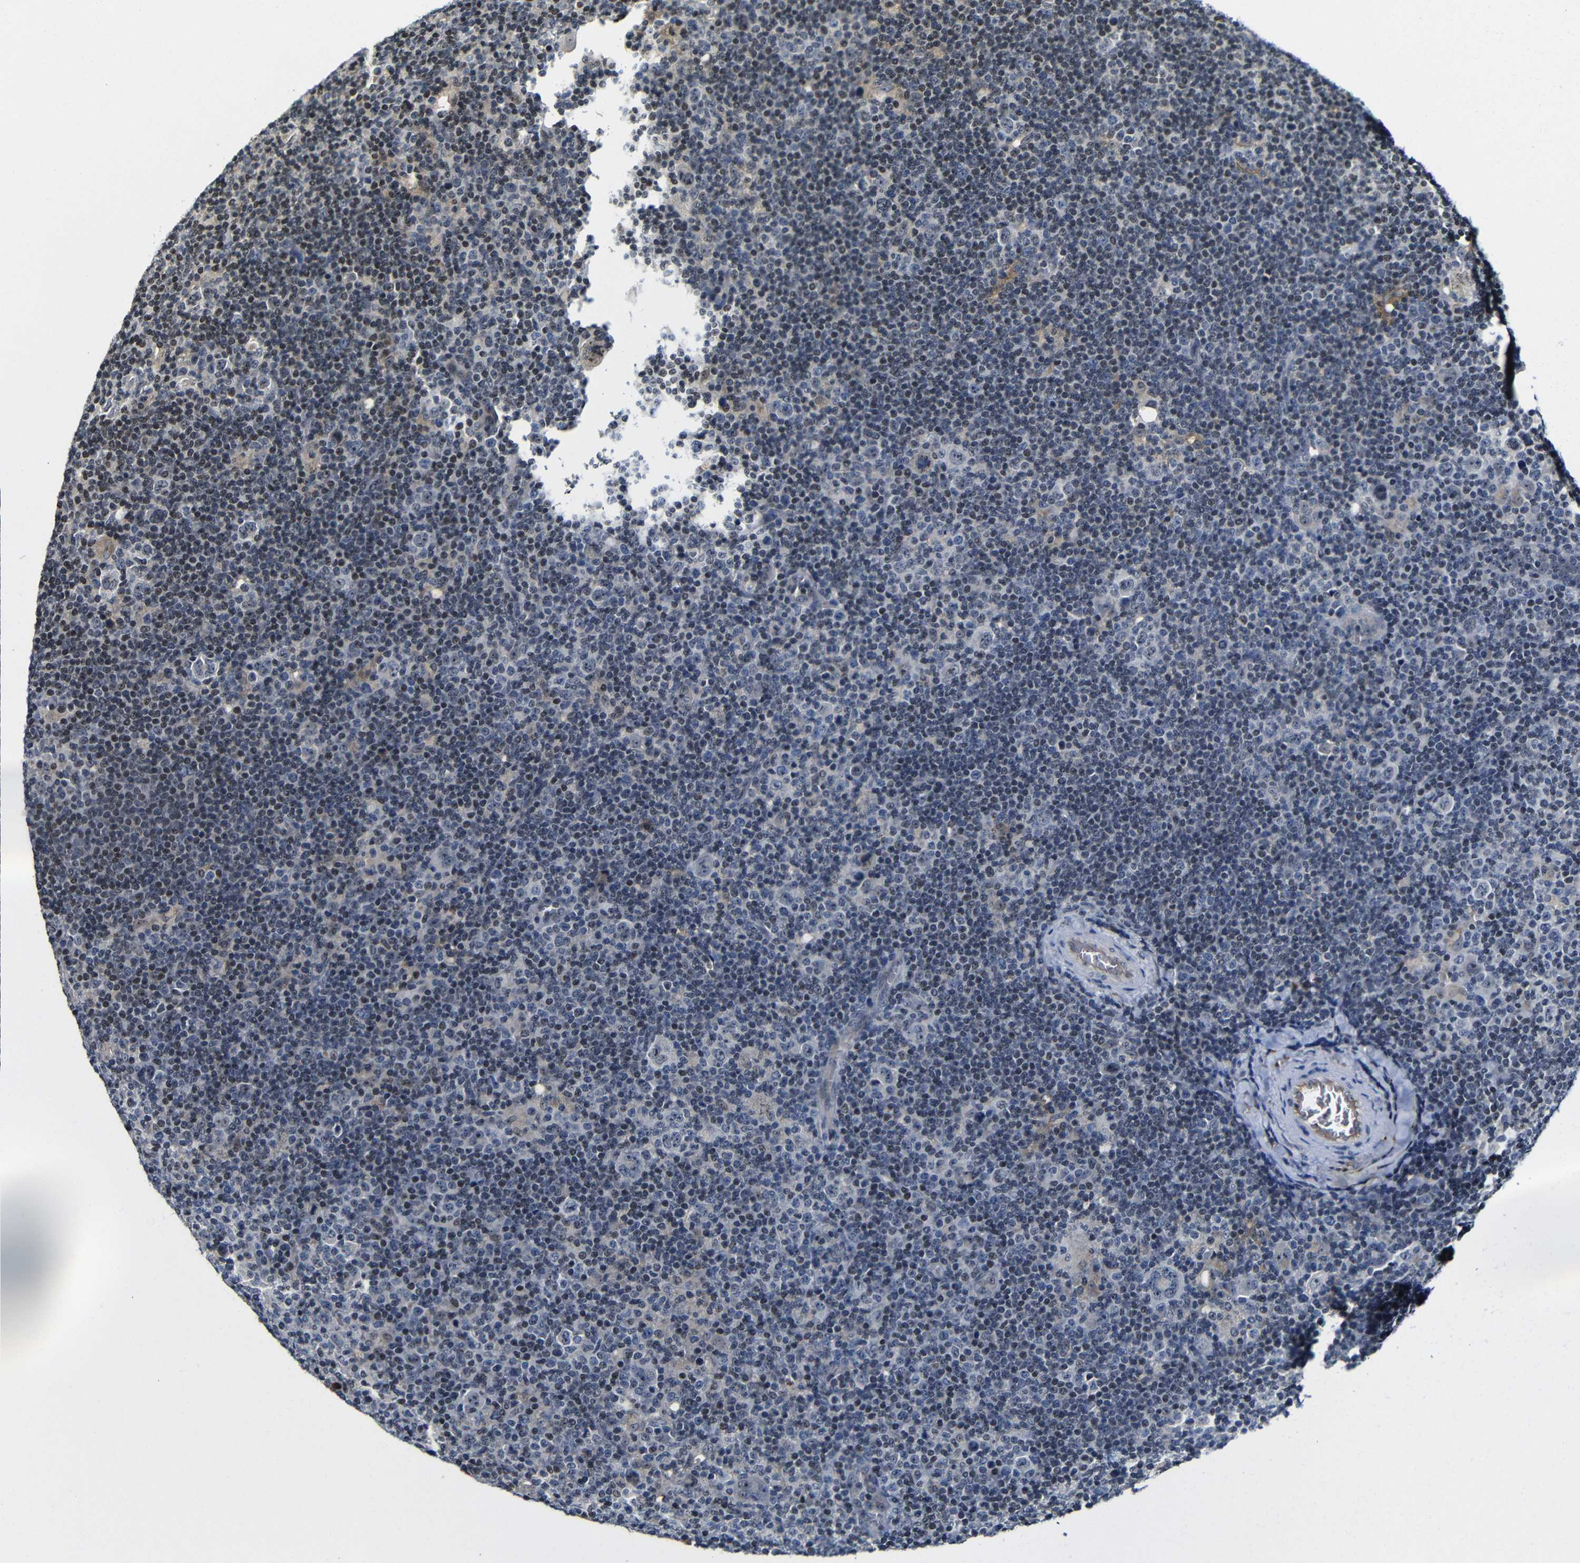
{"staining": {"intensity": "negative", "quantity": "none", "location": "none"}, "tissue": "lymphoma", "cell_type": "Tumor cells", "image_type": "cancer", "snomed": [{"axis": "morphology", "description": "Hodgkin's disease, NOS"}, {"axis": "topography", "description": "Lymph node"}], "caption": "This histopathology image is of lymphoma stained with IHC to label a protein in brown with the nuclei are counter-stained blue. There is no positivity in tumor cells.", "gene": "MYC", "patient": {"sex": "female", "age": 57}}